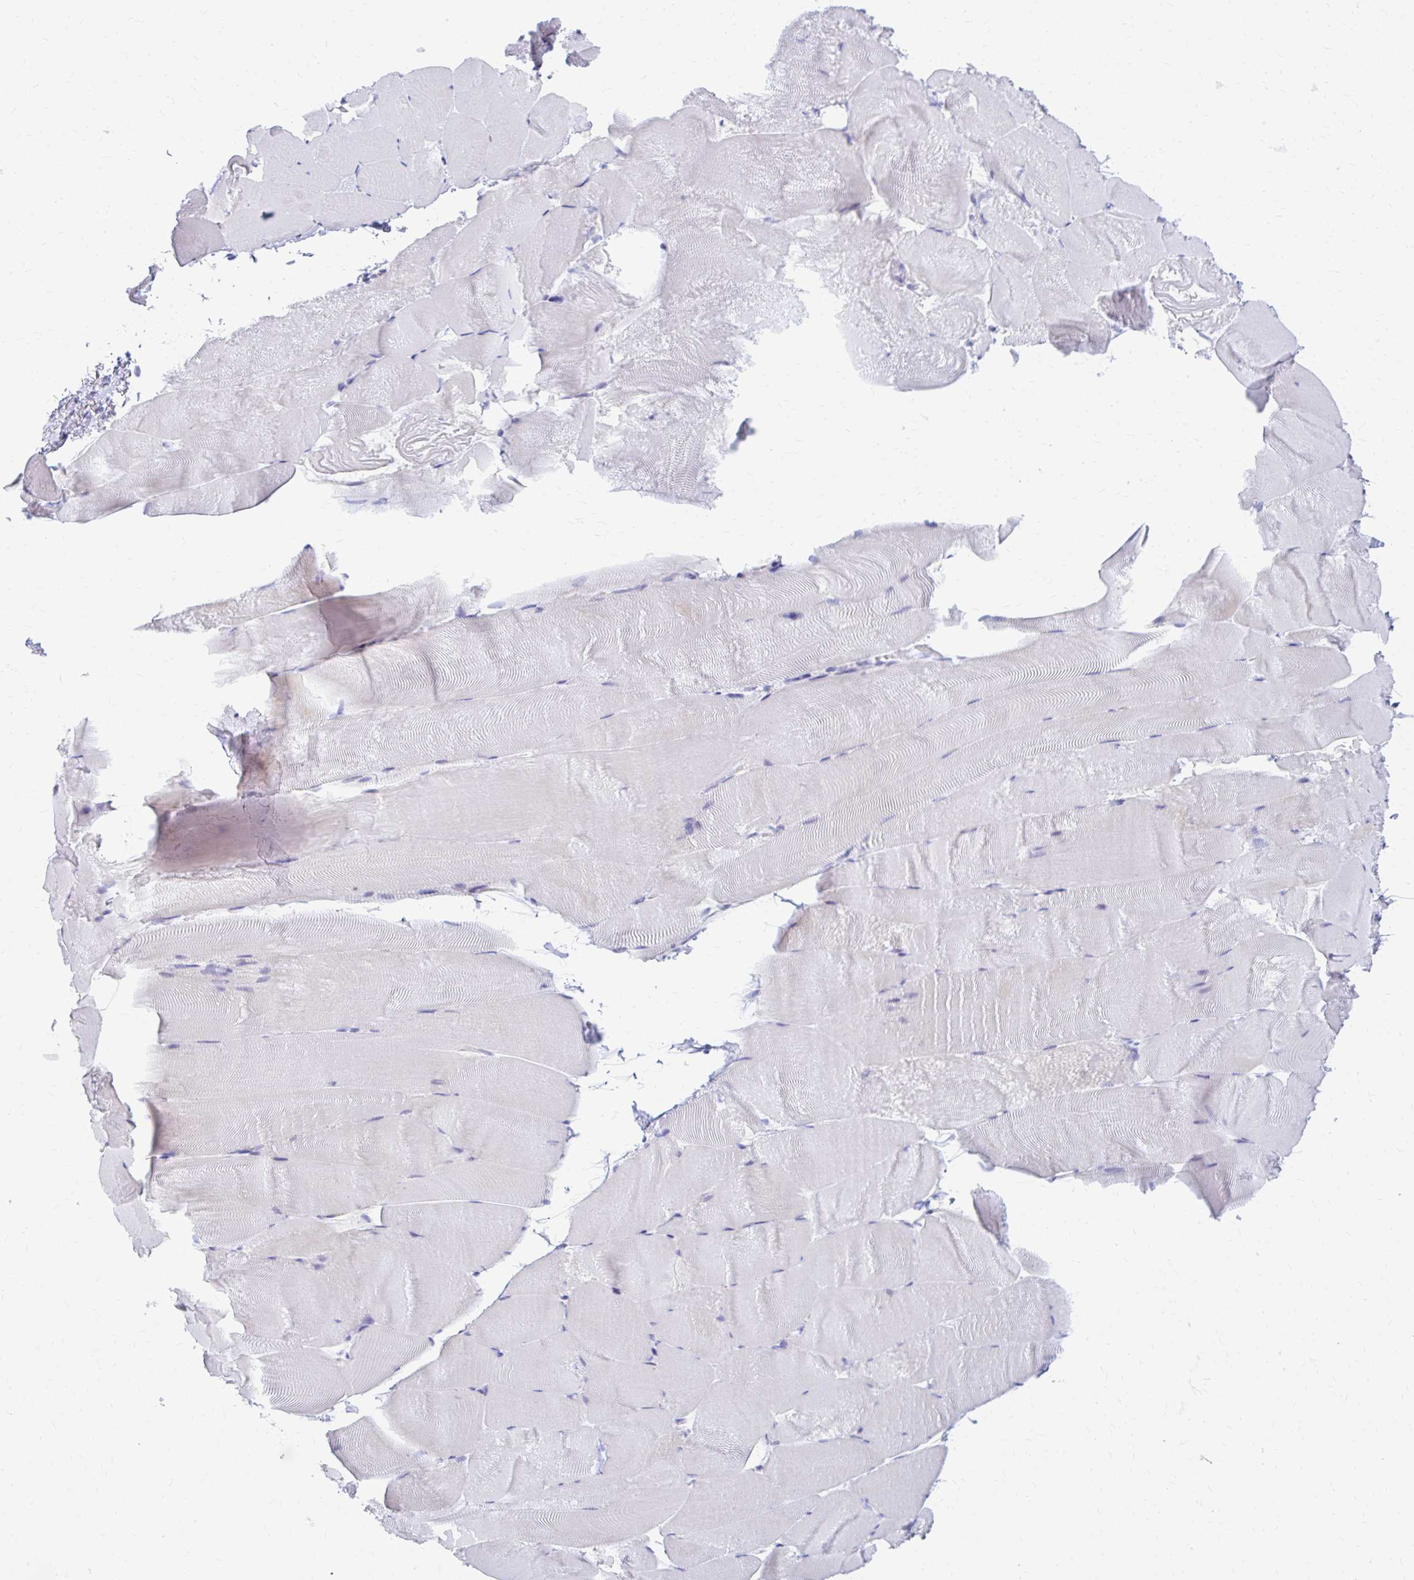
{"staining": {"intensity": "negative", "quantity": "none", "location": "none"}, "tissue": "skeletal muscle", "cell_type": "Myocytes", "image_type": "normal", "snomed": [{"axis": "morphology", "description": "Normal tissue, NOS"}, {"axis": "topography", "description": "Skeletal muscle"}], "caption": "Immunohistochemistry histopathology image of benign skeletal muscle stained for a protein (brown), which shows no expression in myocytes.", "gene": "RADIL", "patient": {"sex": "female", "age": 64}}